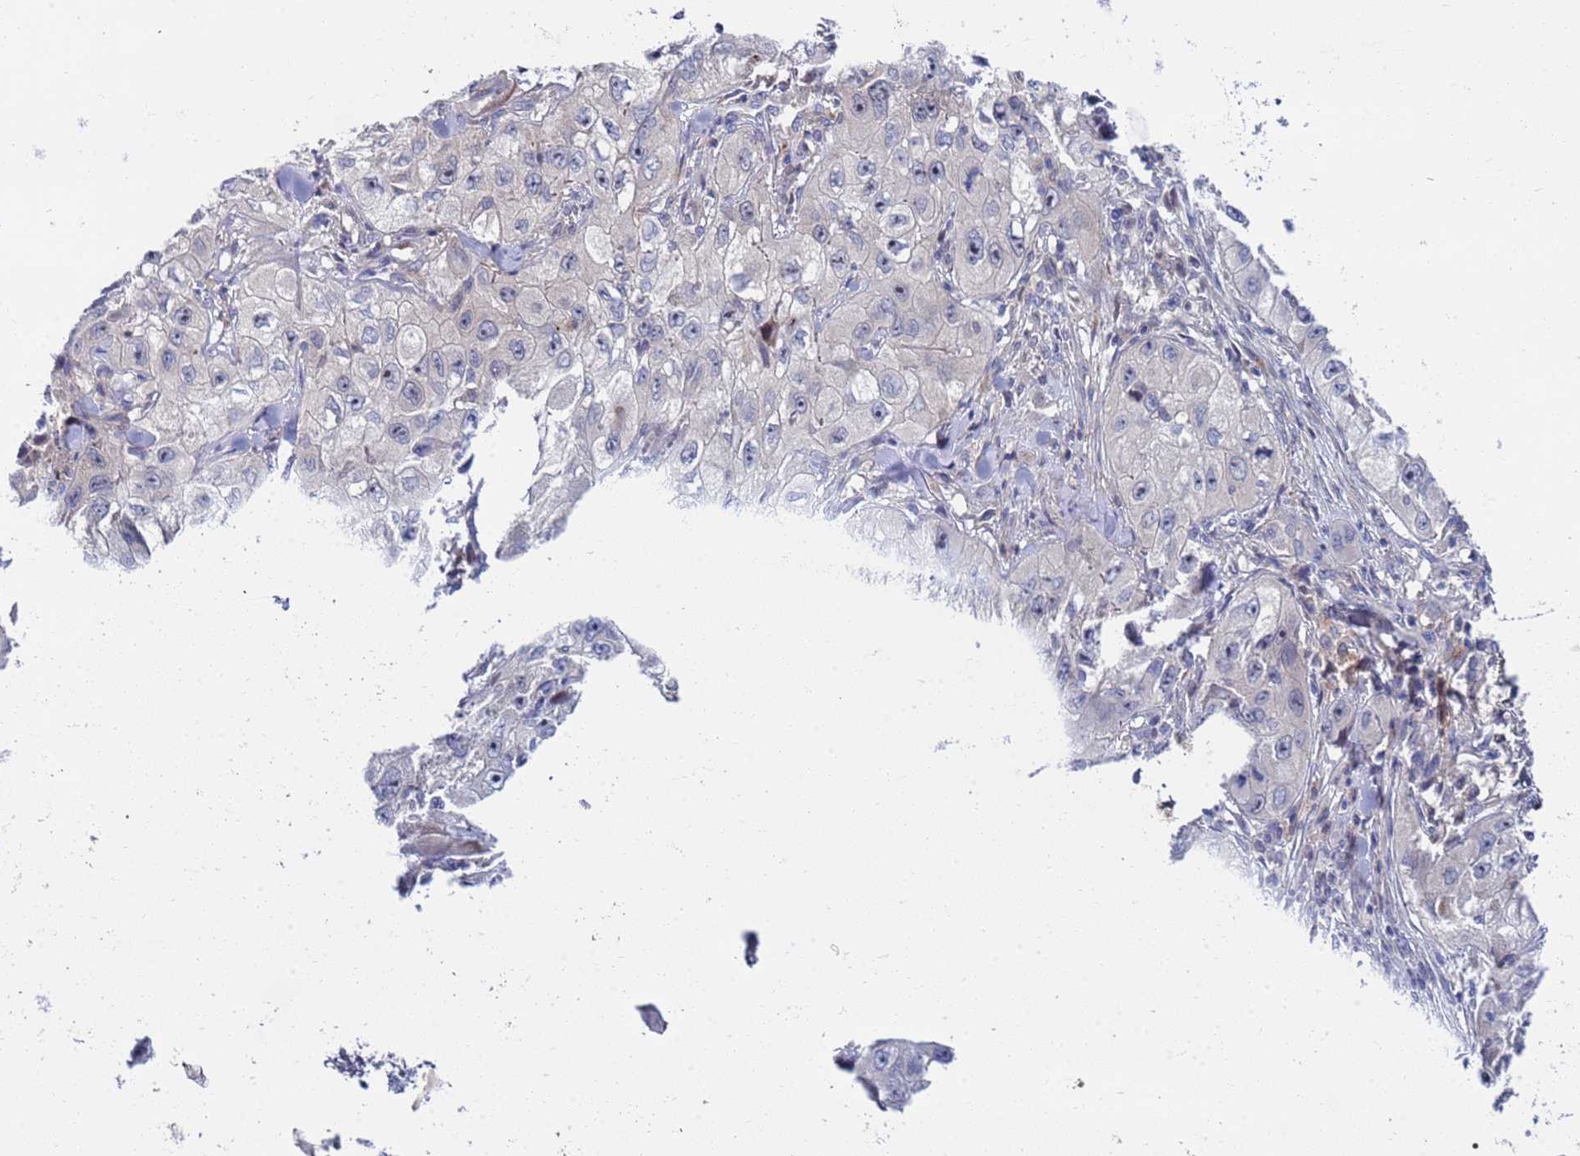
{"staining": {"intensity": "negative", "quantity": "none", "location": "none"}, "tissue": "skin cancer", "cell_type": "Tumor cells", "image_type": "cancer", "snomed": [{"axis": "morphology", "description": "Squamous cell carcinoma, NOS"}, {"axis": "topography", "description": "Skin"}, {"axis": "topography", "description": "Subcutis"}], "caption": "This is an IHC photomicrograph of skin squamous cell carcinoma. There is no positivity in tumor cells.", "gene": "ENOSF1", "patient": {"sex": "male", "age": 73}}